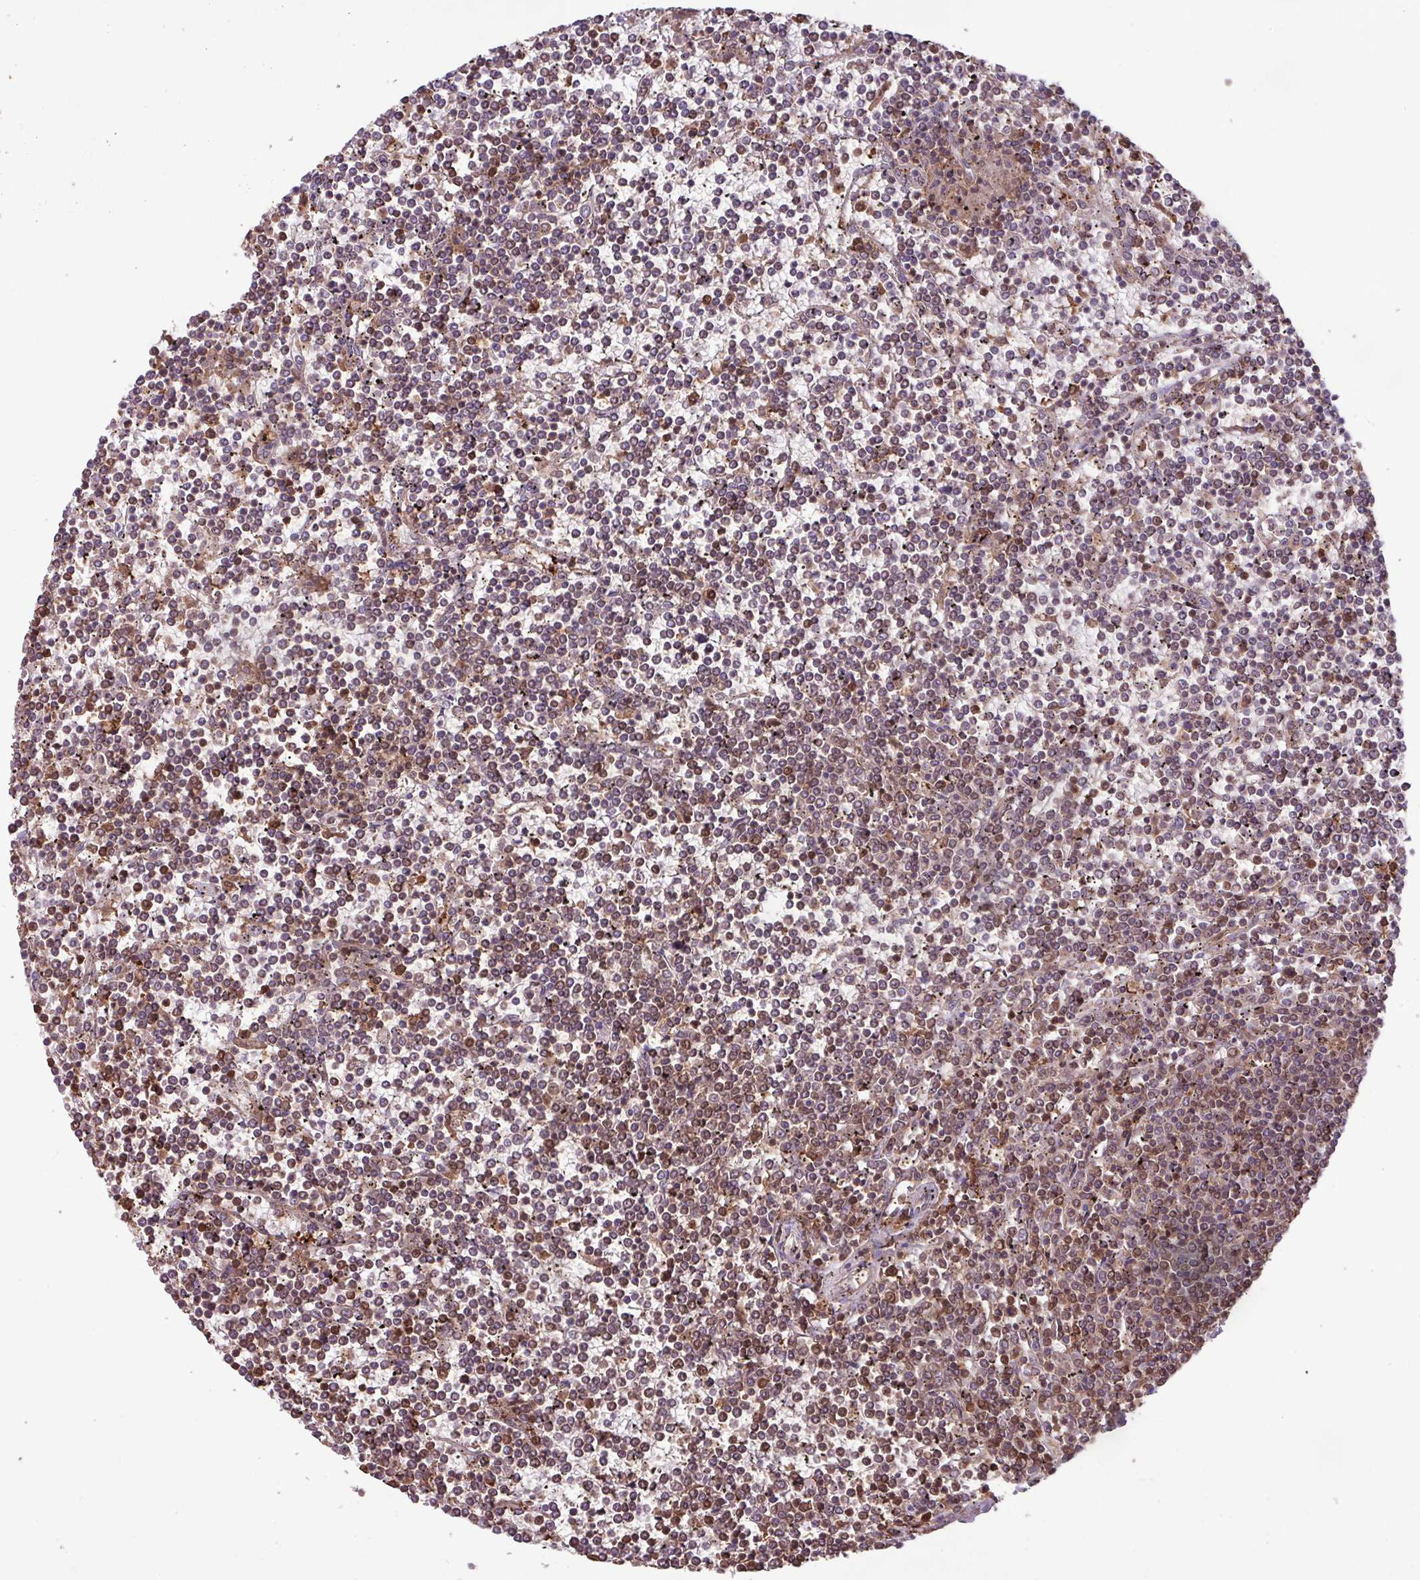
{"staining": {"intensity": "moderate", "quantity": "25%-75%", "location": "nuclear"}, "tissue": "lymphoma", "cell_type": "Tumor cells", "image_type": "cancer", "snomed": [{"axis": "morphology", "description": "Malignant lymphoma, non-Hodgkin's type, Low grade"}, {"axis": "topography", "description": "Spleen"}], "caption": "Immunohistochemical staining of human lymphoma exhibits medium levels of moderate nuclear staining in about 25%-75% of tumor cells.", "gene": "GON7", "patient": {"sex": "female", "age": 19}}